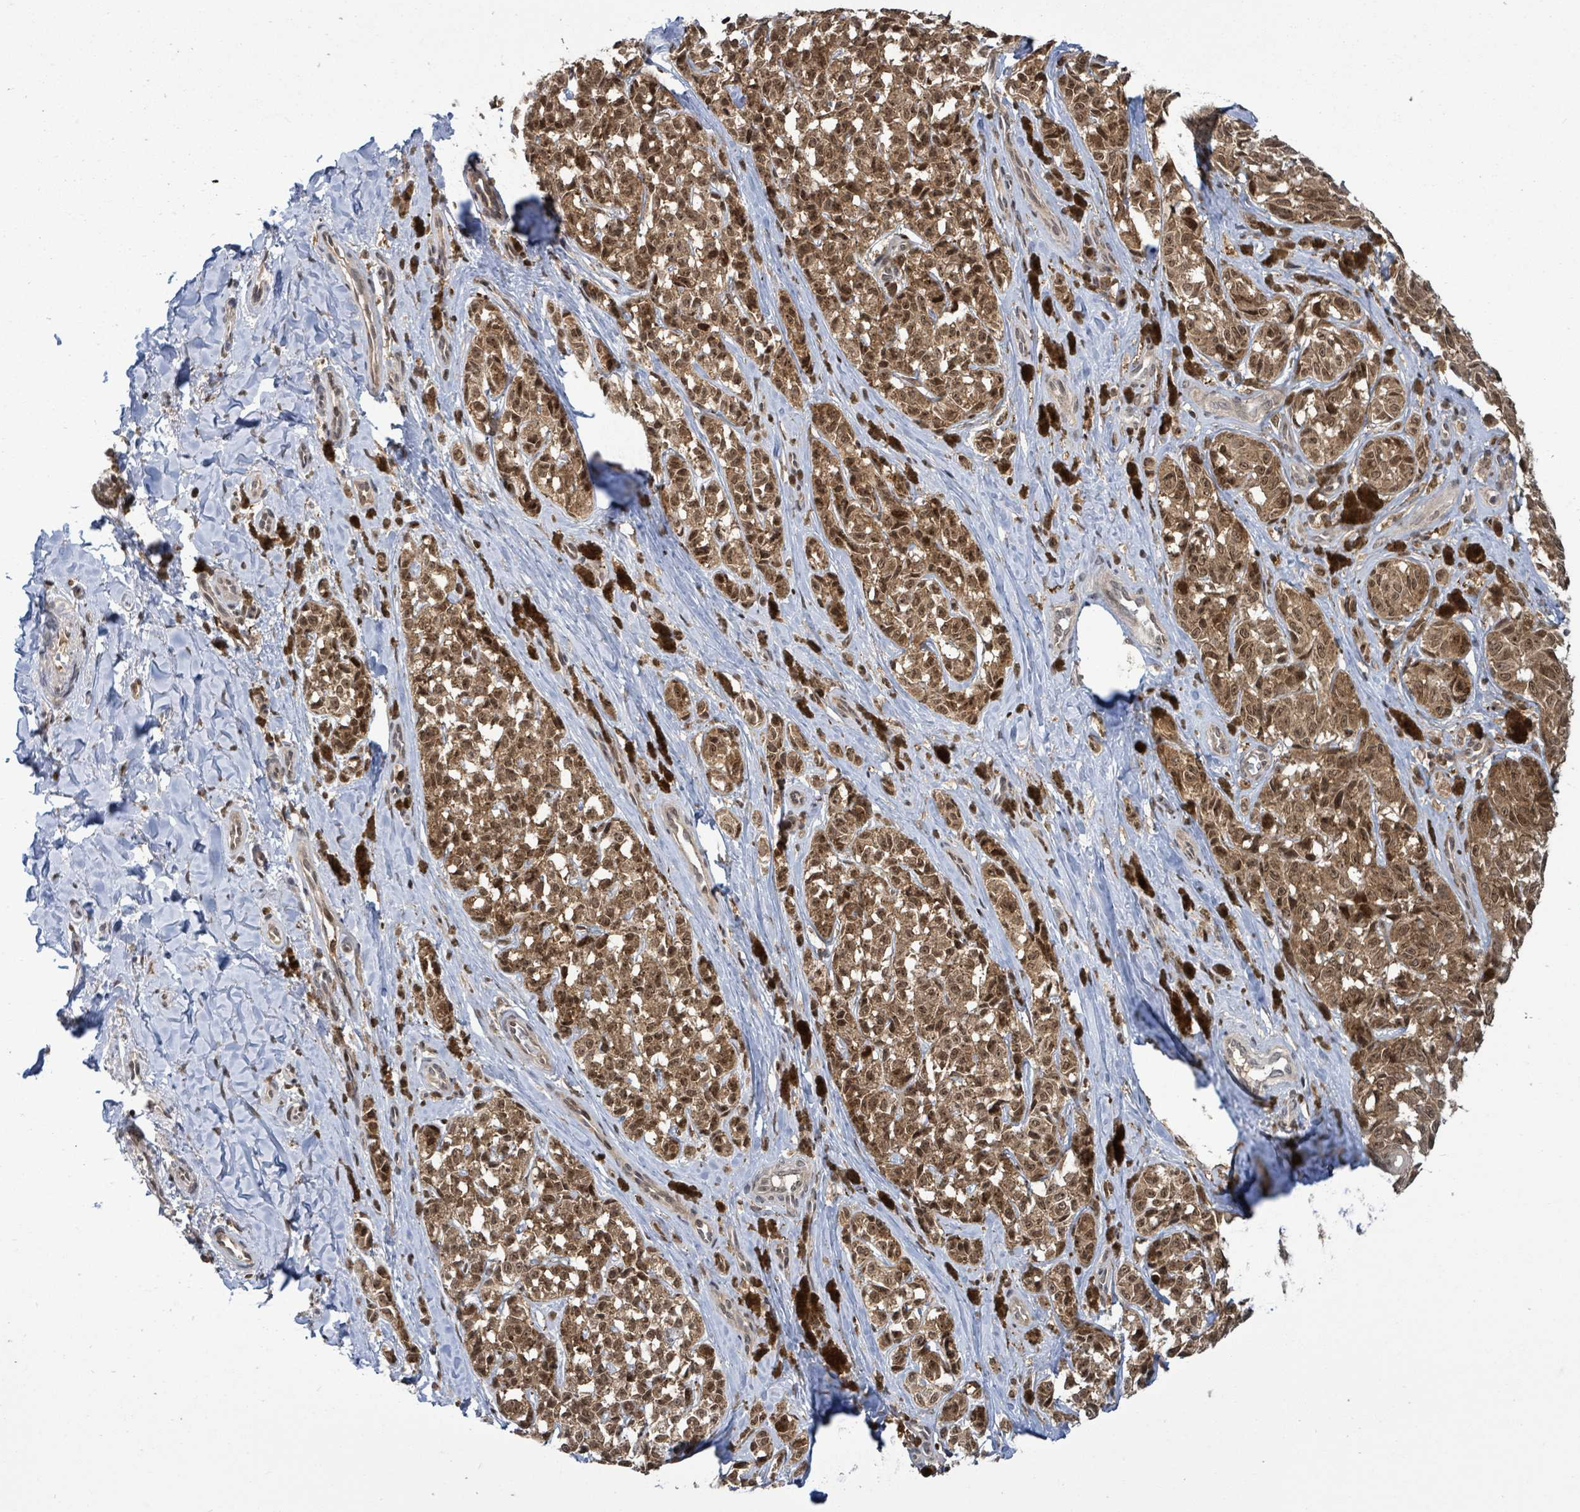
{"staining": {"intensity": "moderate", "quantity": ">75%", "location": "cytoplasmic/membranous,nuclear"}, "tissue": "melanoma", "cell_type": "Tumor cells", "image_type": "cancer", "snomed": [{"axis": "morphology", "description": "Malignant melanoma, NOS"}, {"axis": "topography", "description": "Skin"}], "caption": "Moderate cytoplasmic/membranous and nuclear protein expression is seen in approximately >75% of tumor cells in melanoma.", "gene": "FBXO6", "patient": {"sex": "female", "age": 65}}